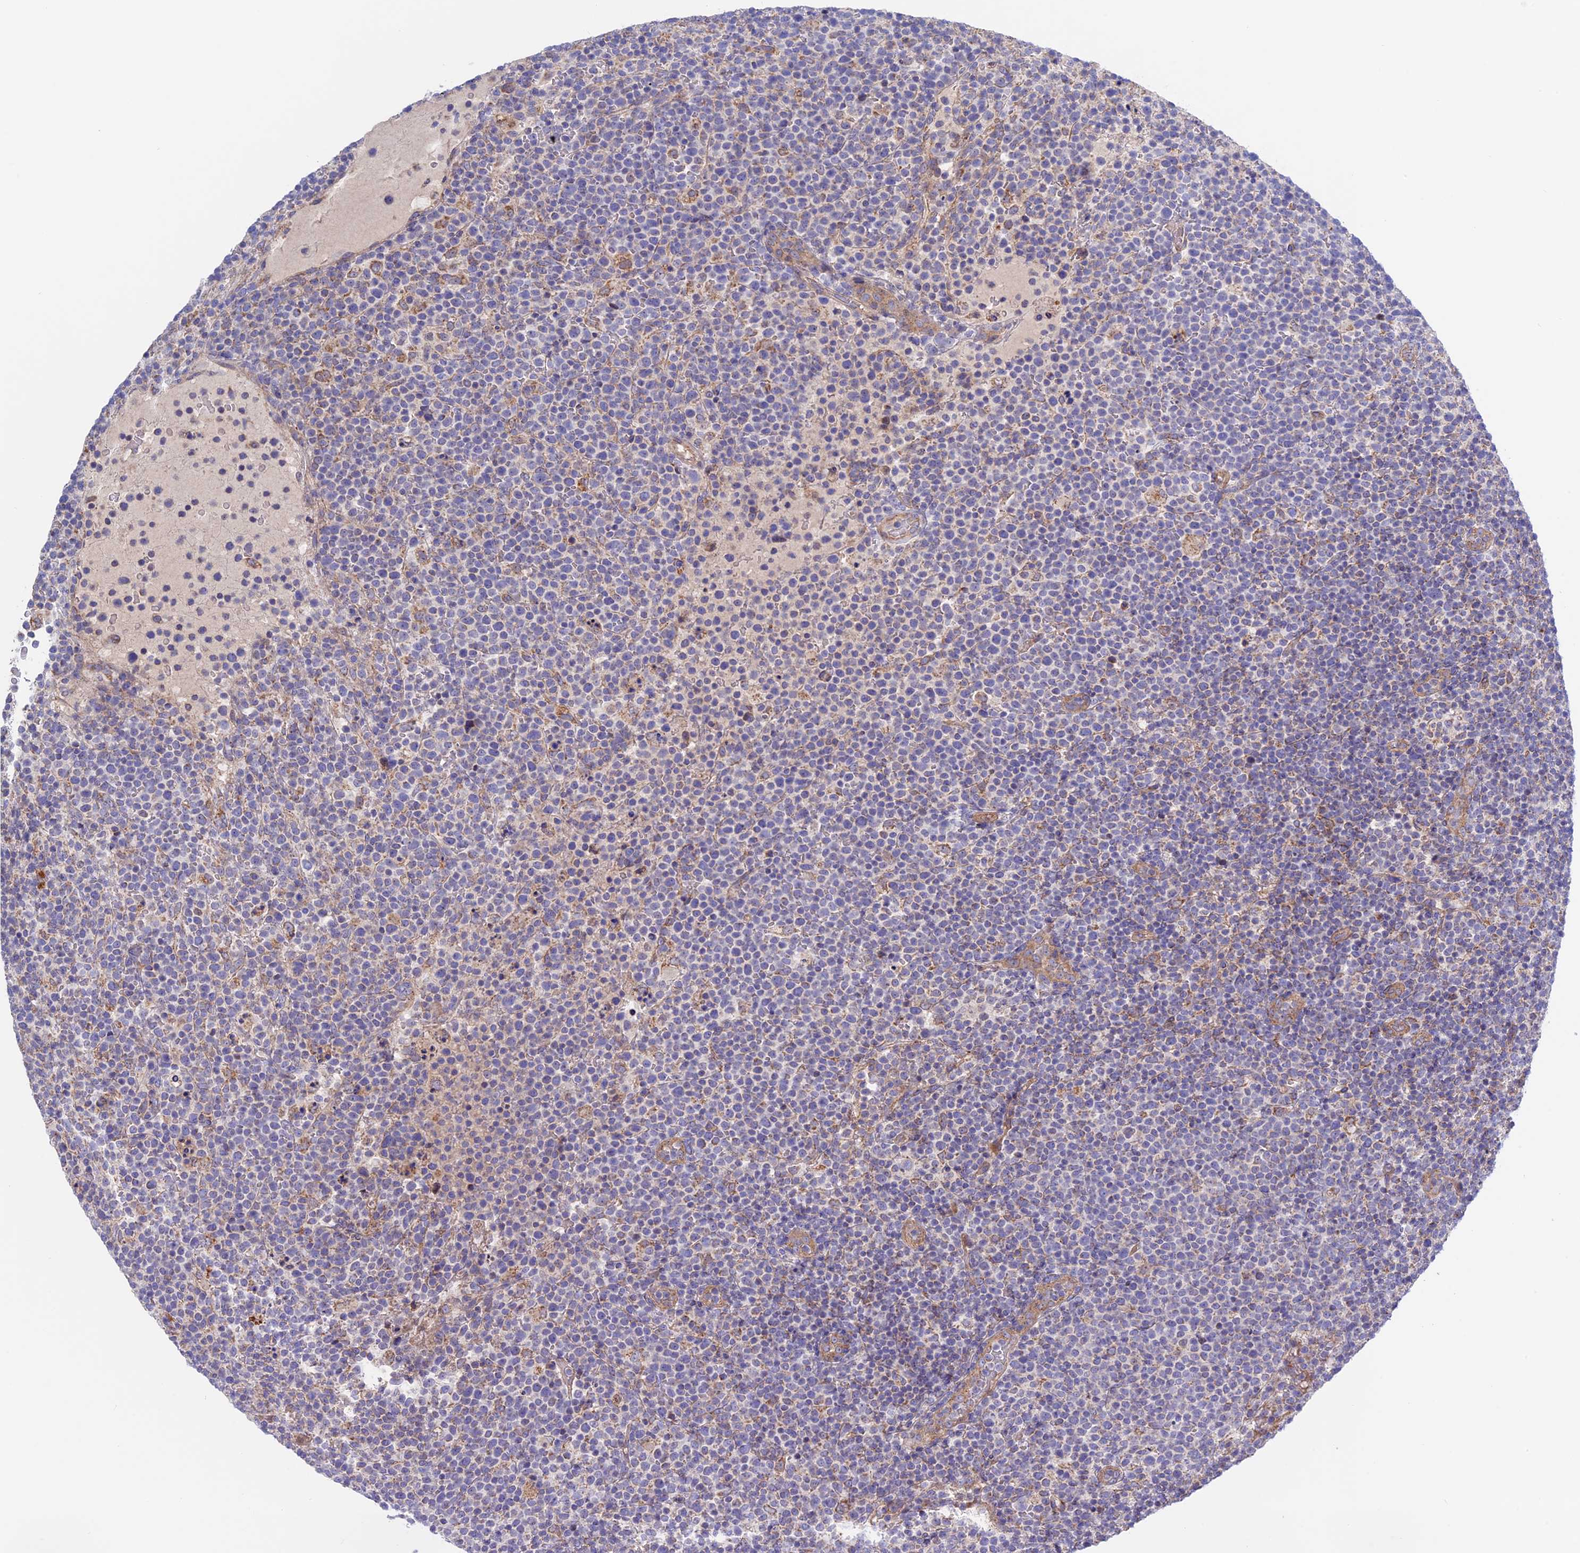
{"staining": {"intensity": "negative", "quantity": "none", "location": "none"}, "tissue": "lymphoma", "cell_type": "Tumor cells", "image_type": "cancer", "snomed": [{"axis": "morphology", "description": "Malignant lymphoma, non-Hodgkin's type, High grade"}, {"axis": "topography", "description": "Lymph node"}], "caption": "An immunohistochemistry photomicrograph of high-grade malignant lymphoma, non-Hodgkin's type is shown. There is no staining in tumor cells of high-grade malignant lymphoma, non-Hodgkin's type.", "gene": "ETFDH", "patient": {"sex": "male", "age": 61}}